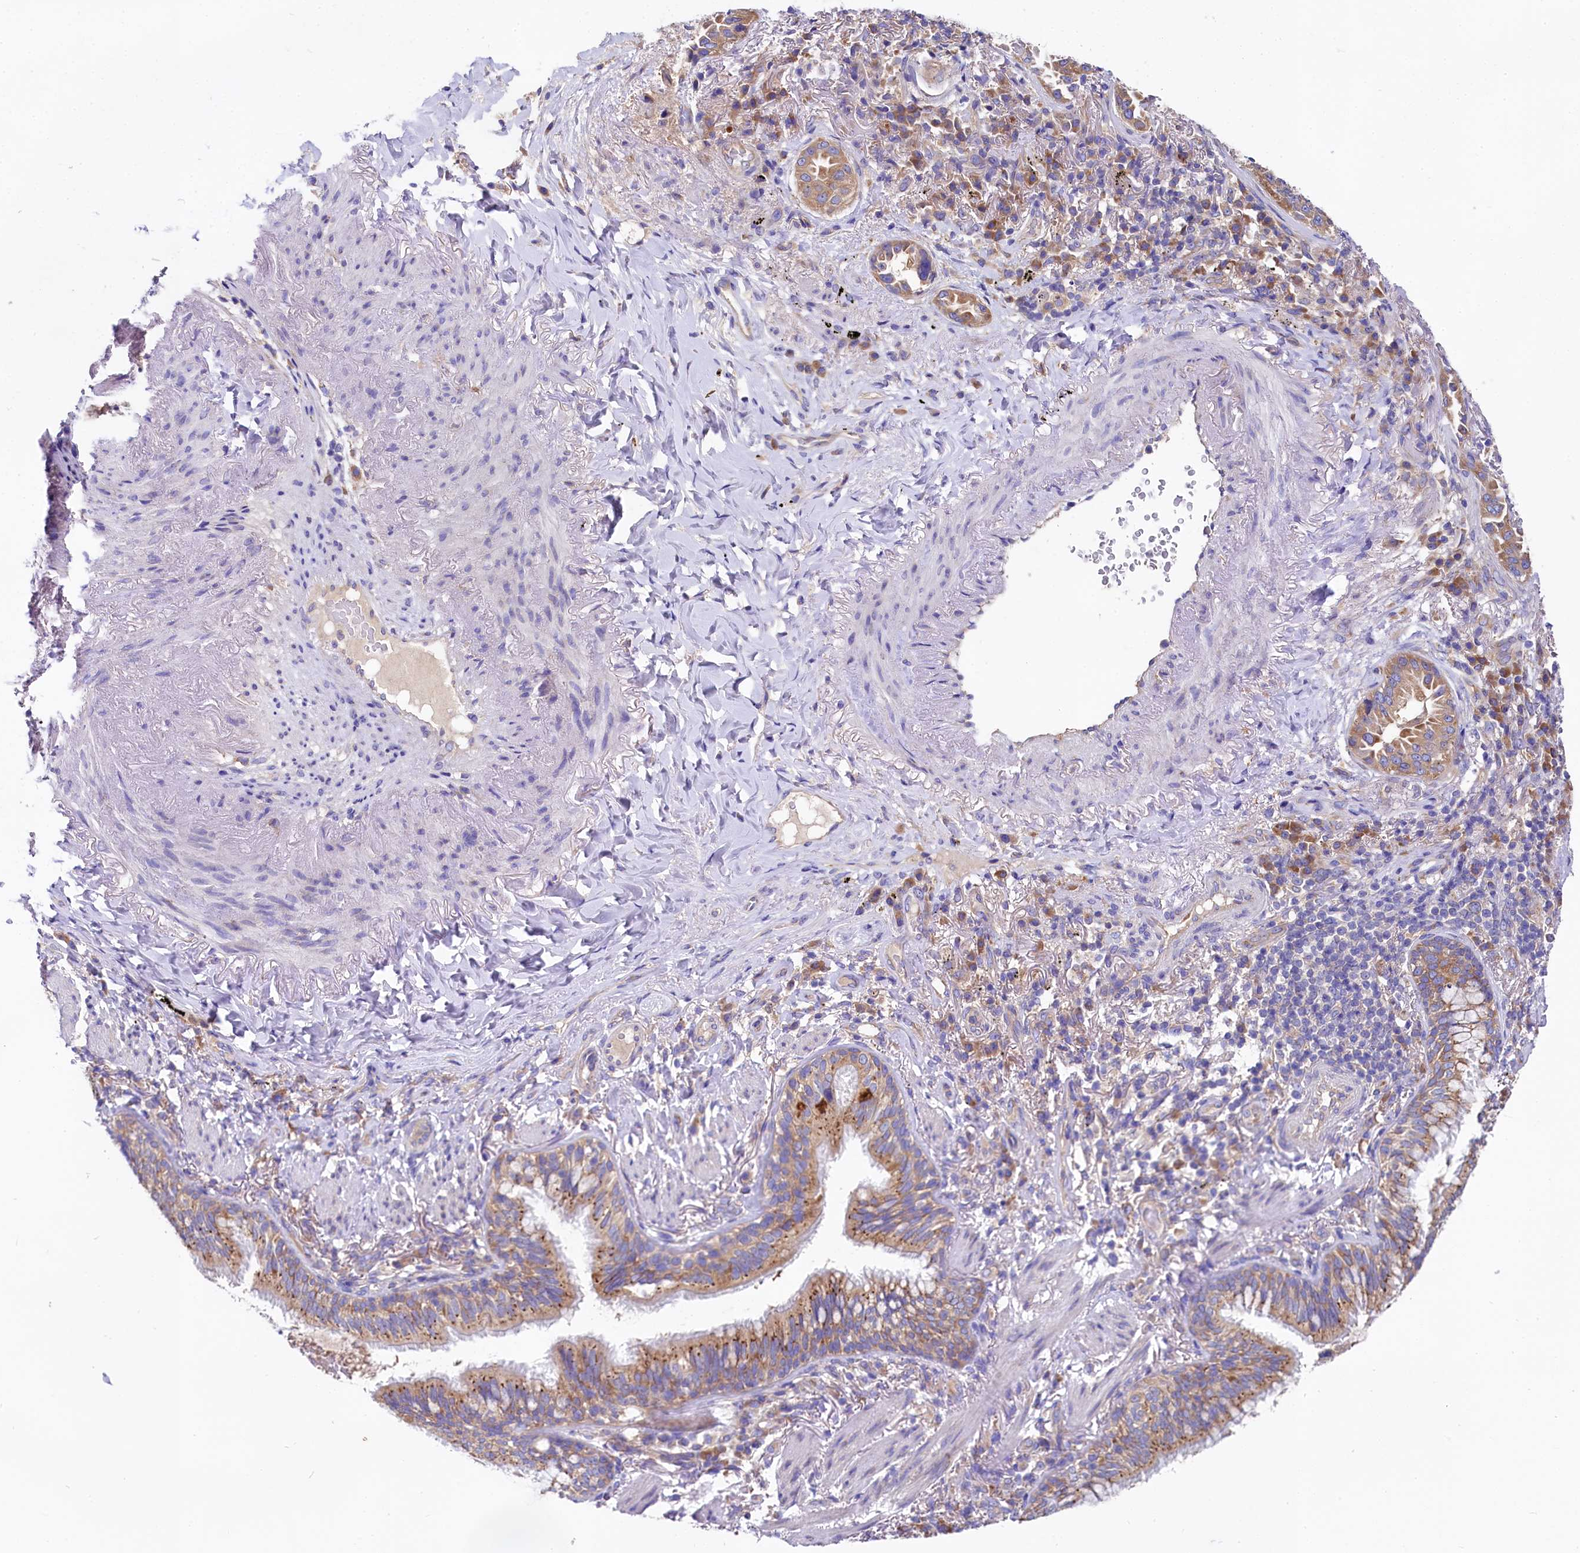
{"staining": {"intensity": "moderate", "quantity": ">75%", "location": "cytoplasmic/membranous"}, "tissue": "lung cancer", "cell_type": "Tumor cells", "image_type": "cancer", "snomed": [{"axis": "morphology", "description": "Adenocarcinoma, NOS"}, {"axis": "topography", "description": "Lung"}], "caption": "A photomicrograph of adenocarcinoma (lung) stained for a protein shows moderate cytoplasmic/membranous brown staining in tumor cells.", "gene": "QARS1", "patient": {"sex": "female", "age": 69}}